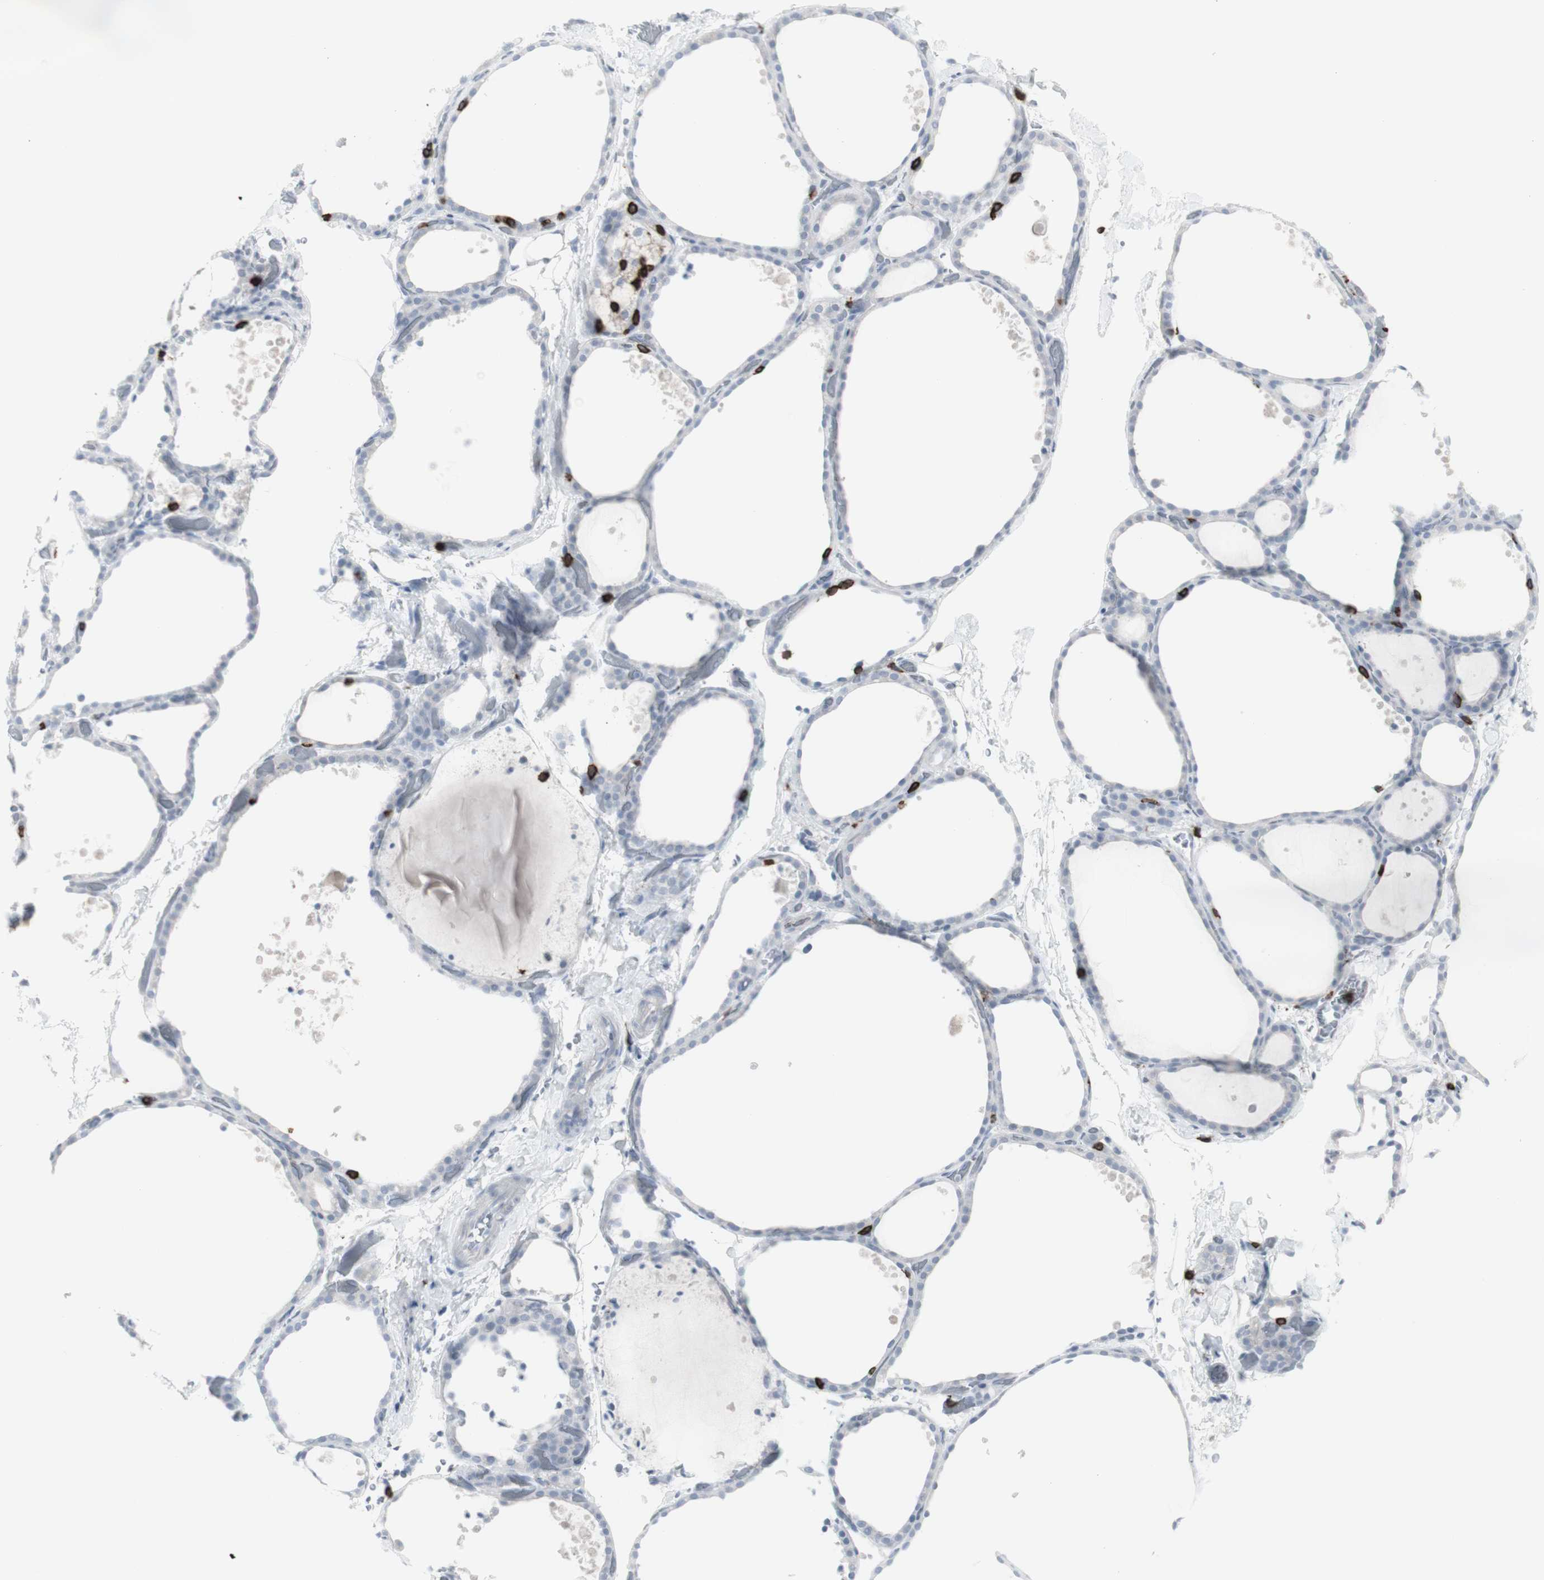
{"staining": {"intensity": "negative", "quantity": "none", "location": "none"}, "tissue": "thyroid gland", "cell_type": "Glandular cells", "image_type": "normal", "snomed": [{"axis": "morphology", "description": "Normal tissue, NOS"}, {"axis": "topography", "description": "Thyroid gland"}], "caption": "High magnification brightfield microscopy of unremarkable thyroid gland stained with DAB (brown) and counterstained with hematoxylin (blue): glandular cells show no significant expression.", "gene": "CD247", "patient": {"sex": "female", "age": 44}}